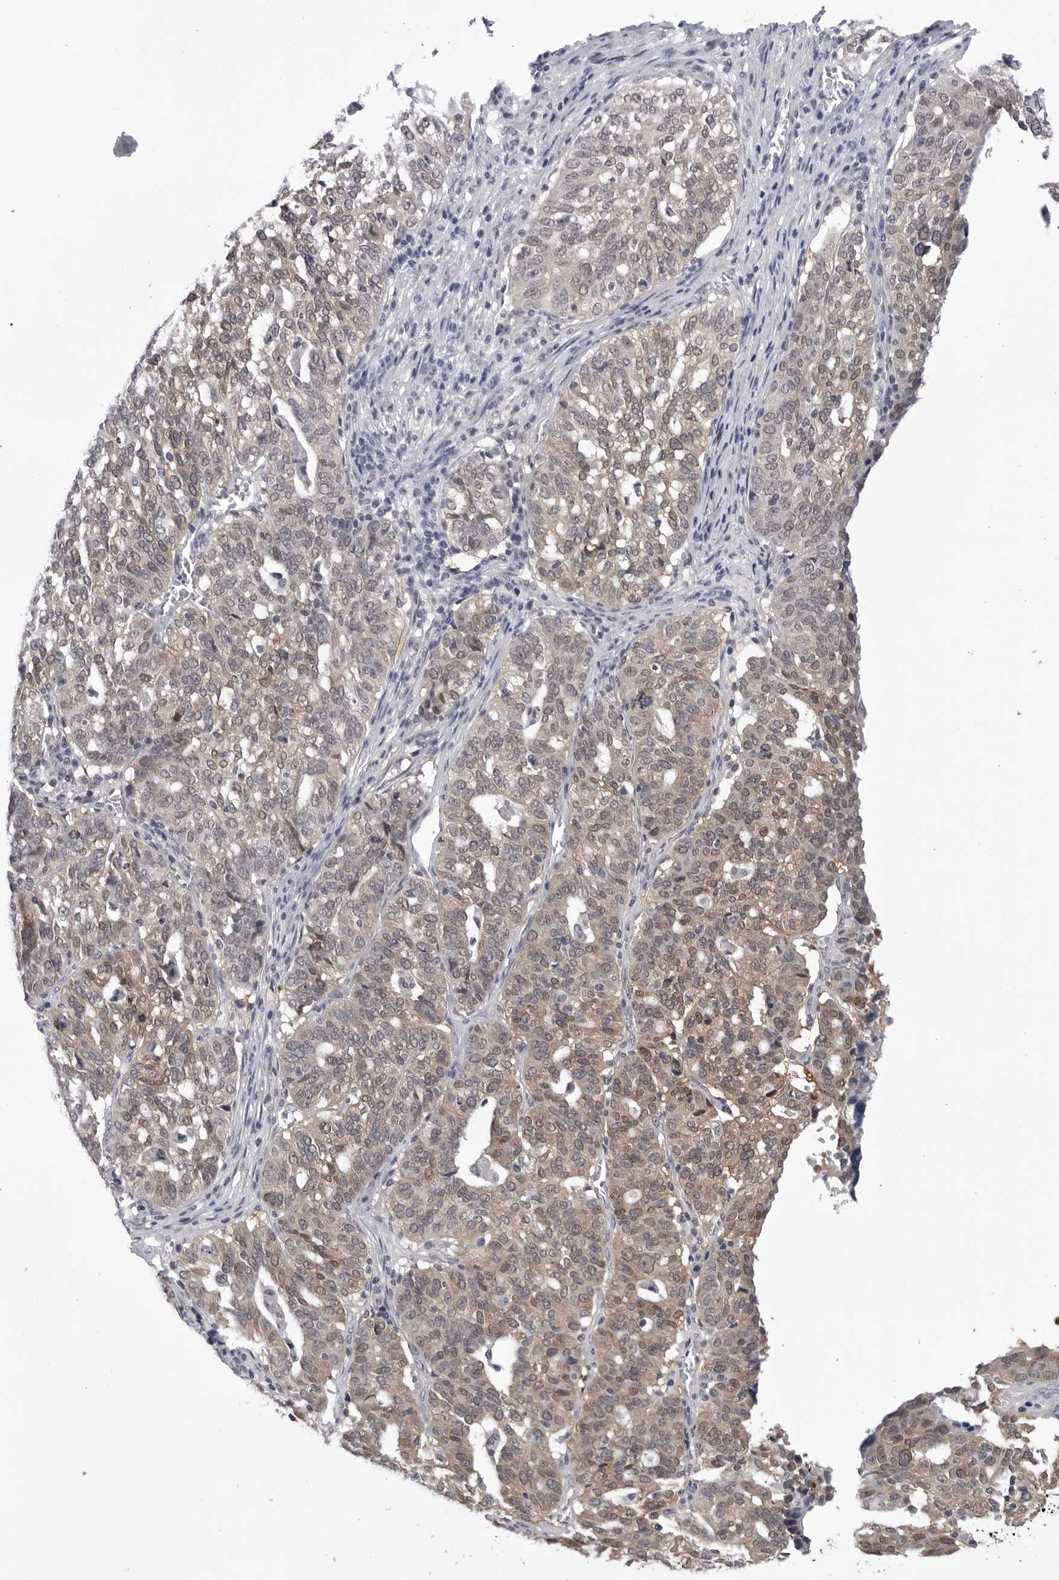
{"staining": {"intensity": "weak", "quantity": ">75%", "location": "cytoplasmic/membranous,nuclear"}, "tissue": "ovarian cancer", "cell_type": "Tumor cells", "image_type": "cancer", "snomed": [{"axis": "morphology", "description": "Cystadenocarcinoma, serous, NOS"}, {"axis": "topography", "description": "Ovary"}], "caption": "Ovarian serous cystadenocarcinoma stained for a protein (brown) displays weak cytoplasmic/membranous and nuclear positive positivity in approximately >75% of tumor cells.", "gene": "CDK20", "patient": {"sex": "female", "age": 59}}